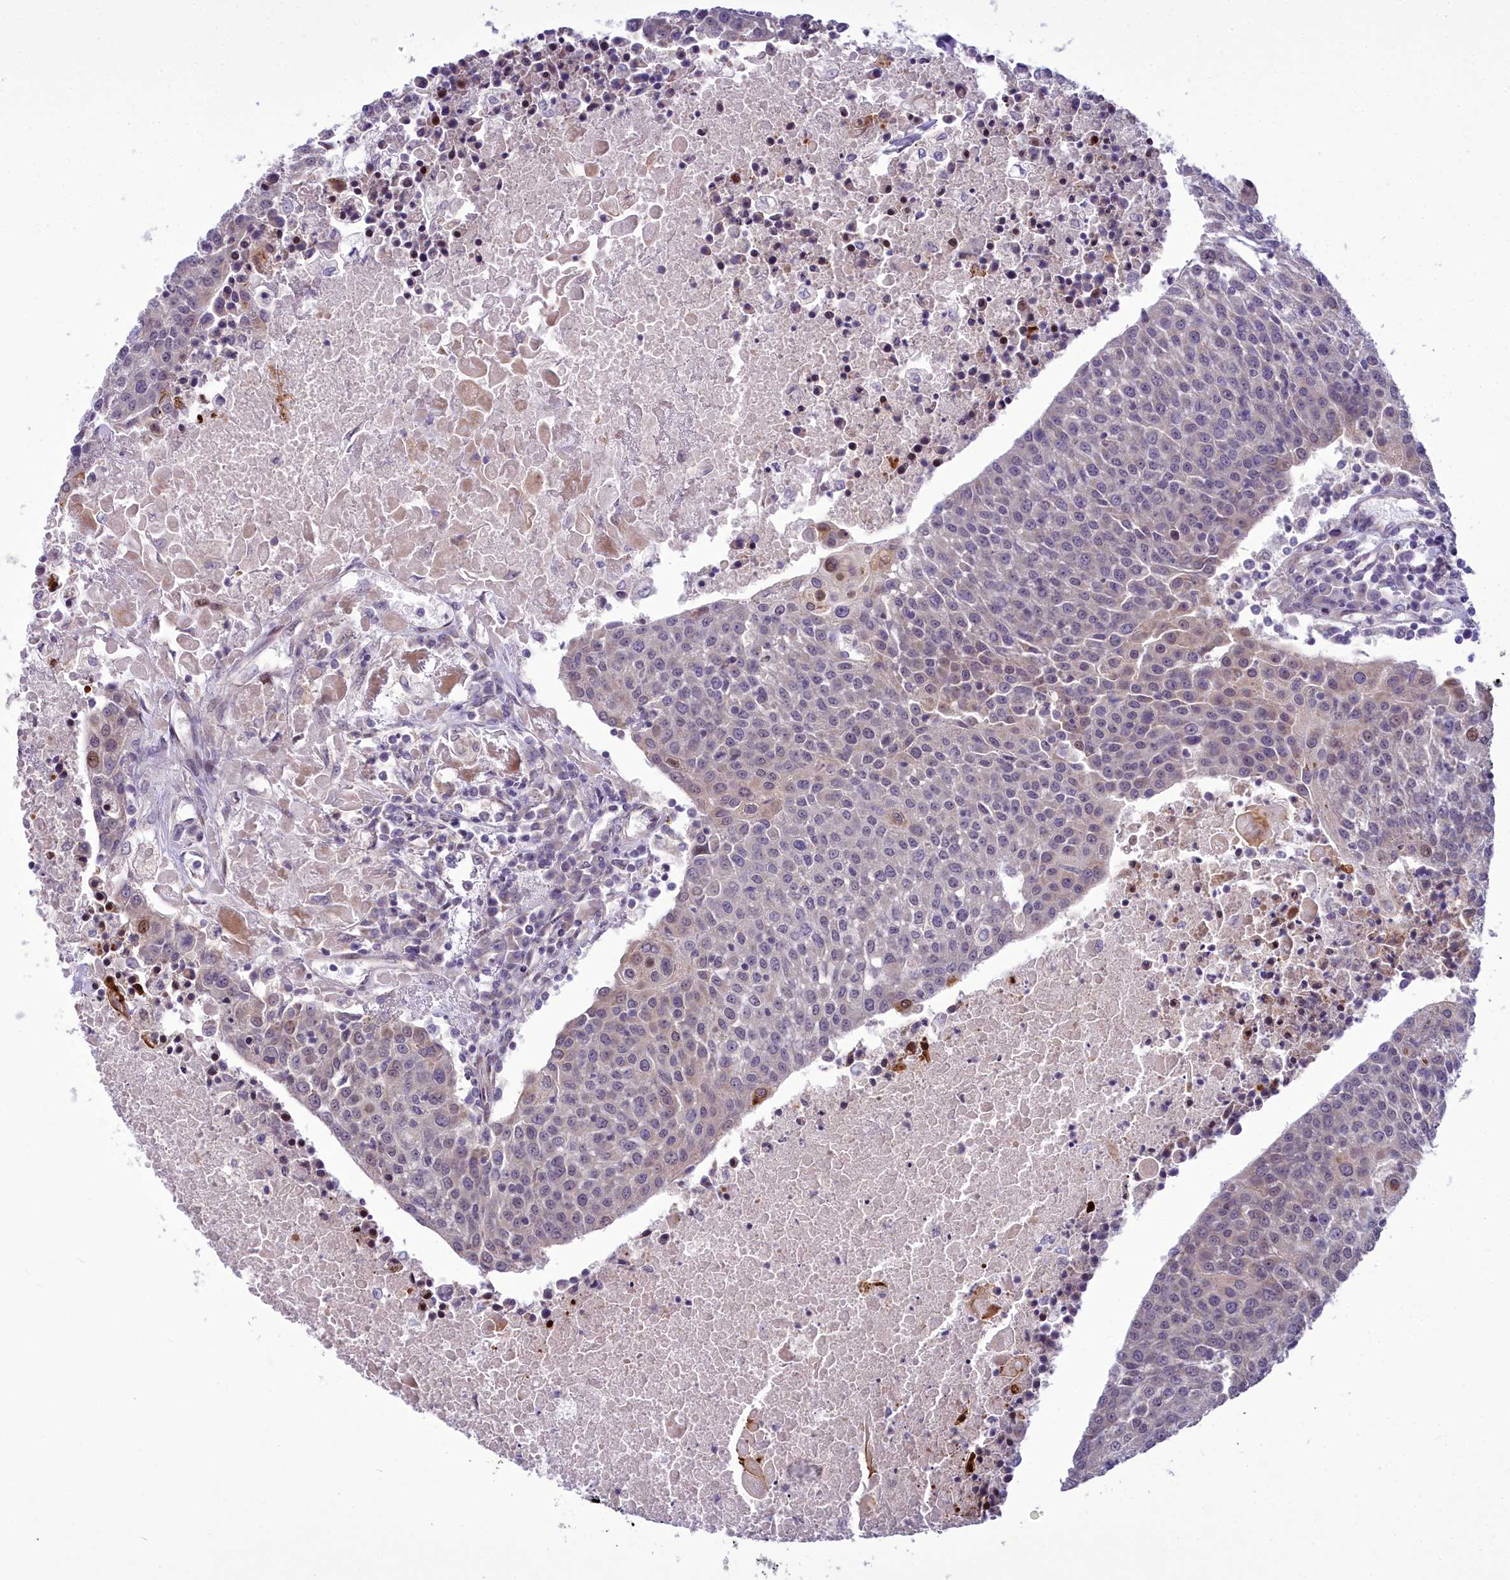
{"staining": {"intensity": "weak", "quantity": "<25%", "location": "nuclear"}, "tissue": "urothelial cancer", "cell_type": "Tumor cells", "image_type": "cancer", "snomed": [{"axis": "morphology", "description": "Urothelial carcinoma, High grade"}, {"axis": "topography", "description": "Urinary bladder"}], "caption": "The immunohistochemistry micrograph has no significant expression in tumor cells of high-grade urothelial carcinoma tissue.", "gene": "AP1M1", "patient": {"sex": "female", "age": 85}}